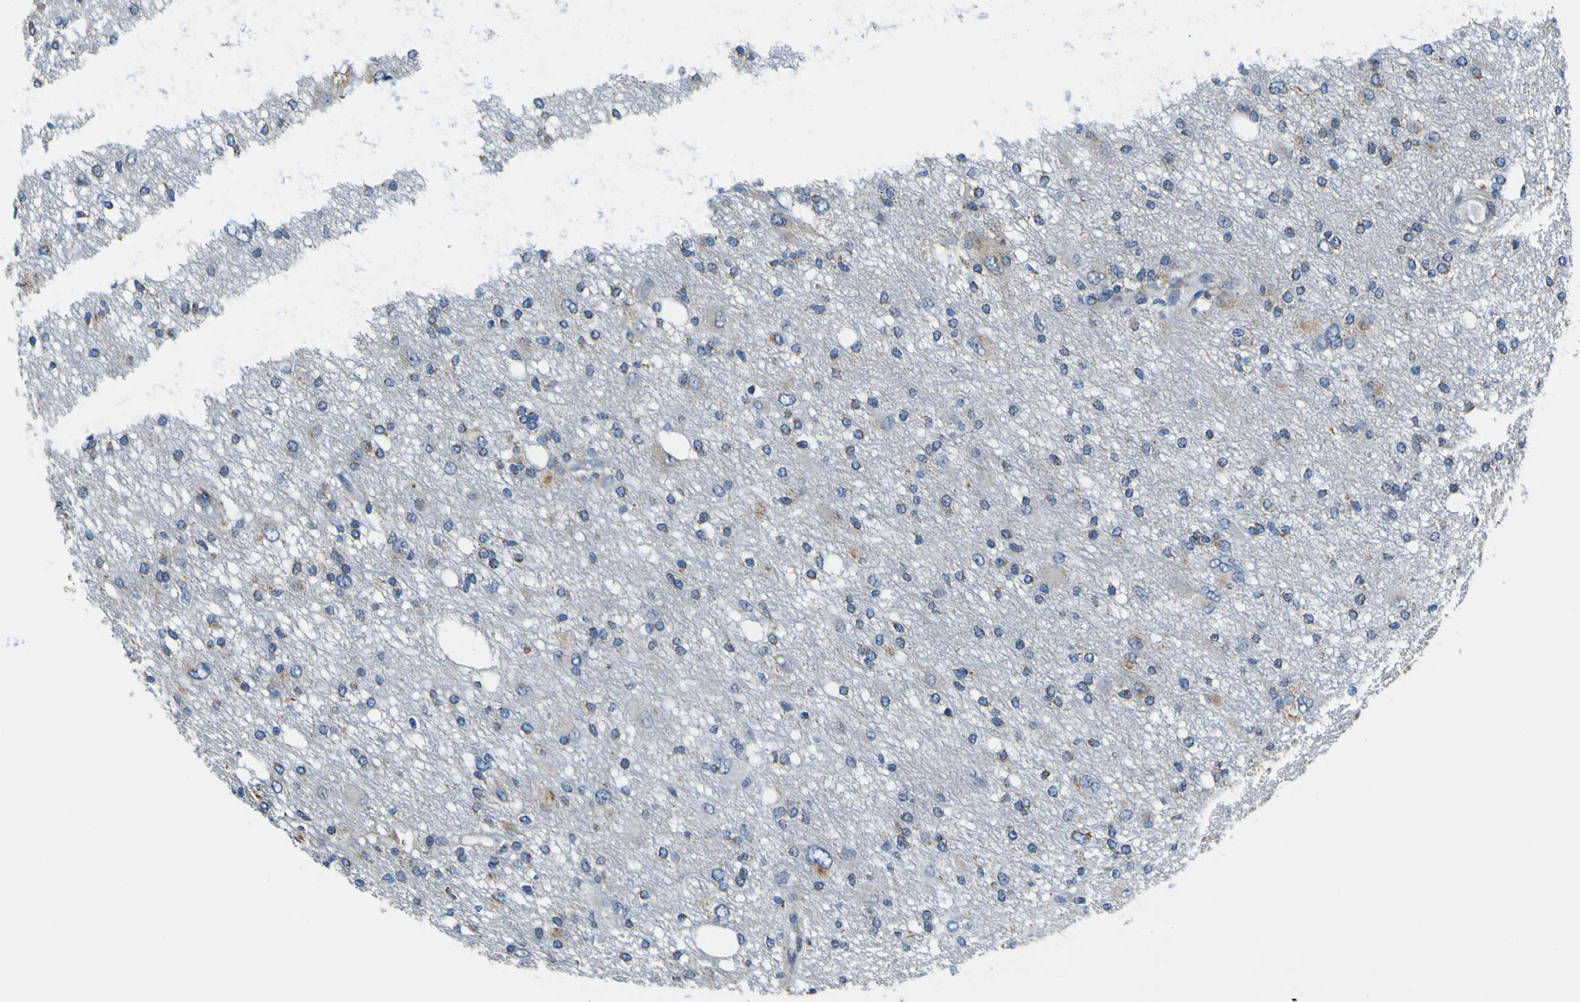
{"staining": {"intensity": "weak", "quantity": "<25%", "location": "cytoplasmic/membranous"}, "tissue": "glioma", "cell_type": "Tumor cells", "image_type": "cancer", "snomed": [{"axis": "morphology", "description": "Glioma, malignant, High grade"}, {"axis": "topography", "description": "Brain"}], "caption": "DAB (3,3'-diaminobenzidine) immunohistochemical staining of human glioma exhibits no significant staining in tumor cells.", "gene": "LRP4", "patient": {"sex": "female", "age": 59}}